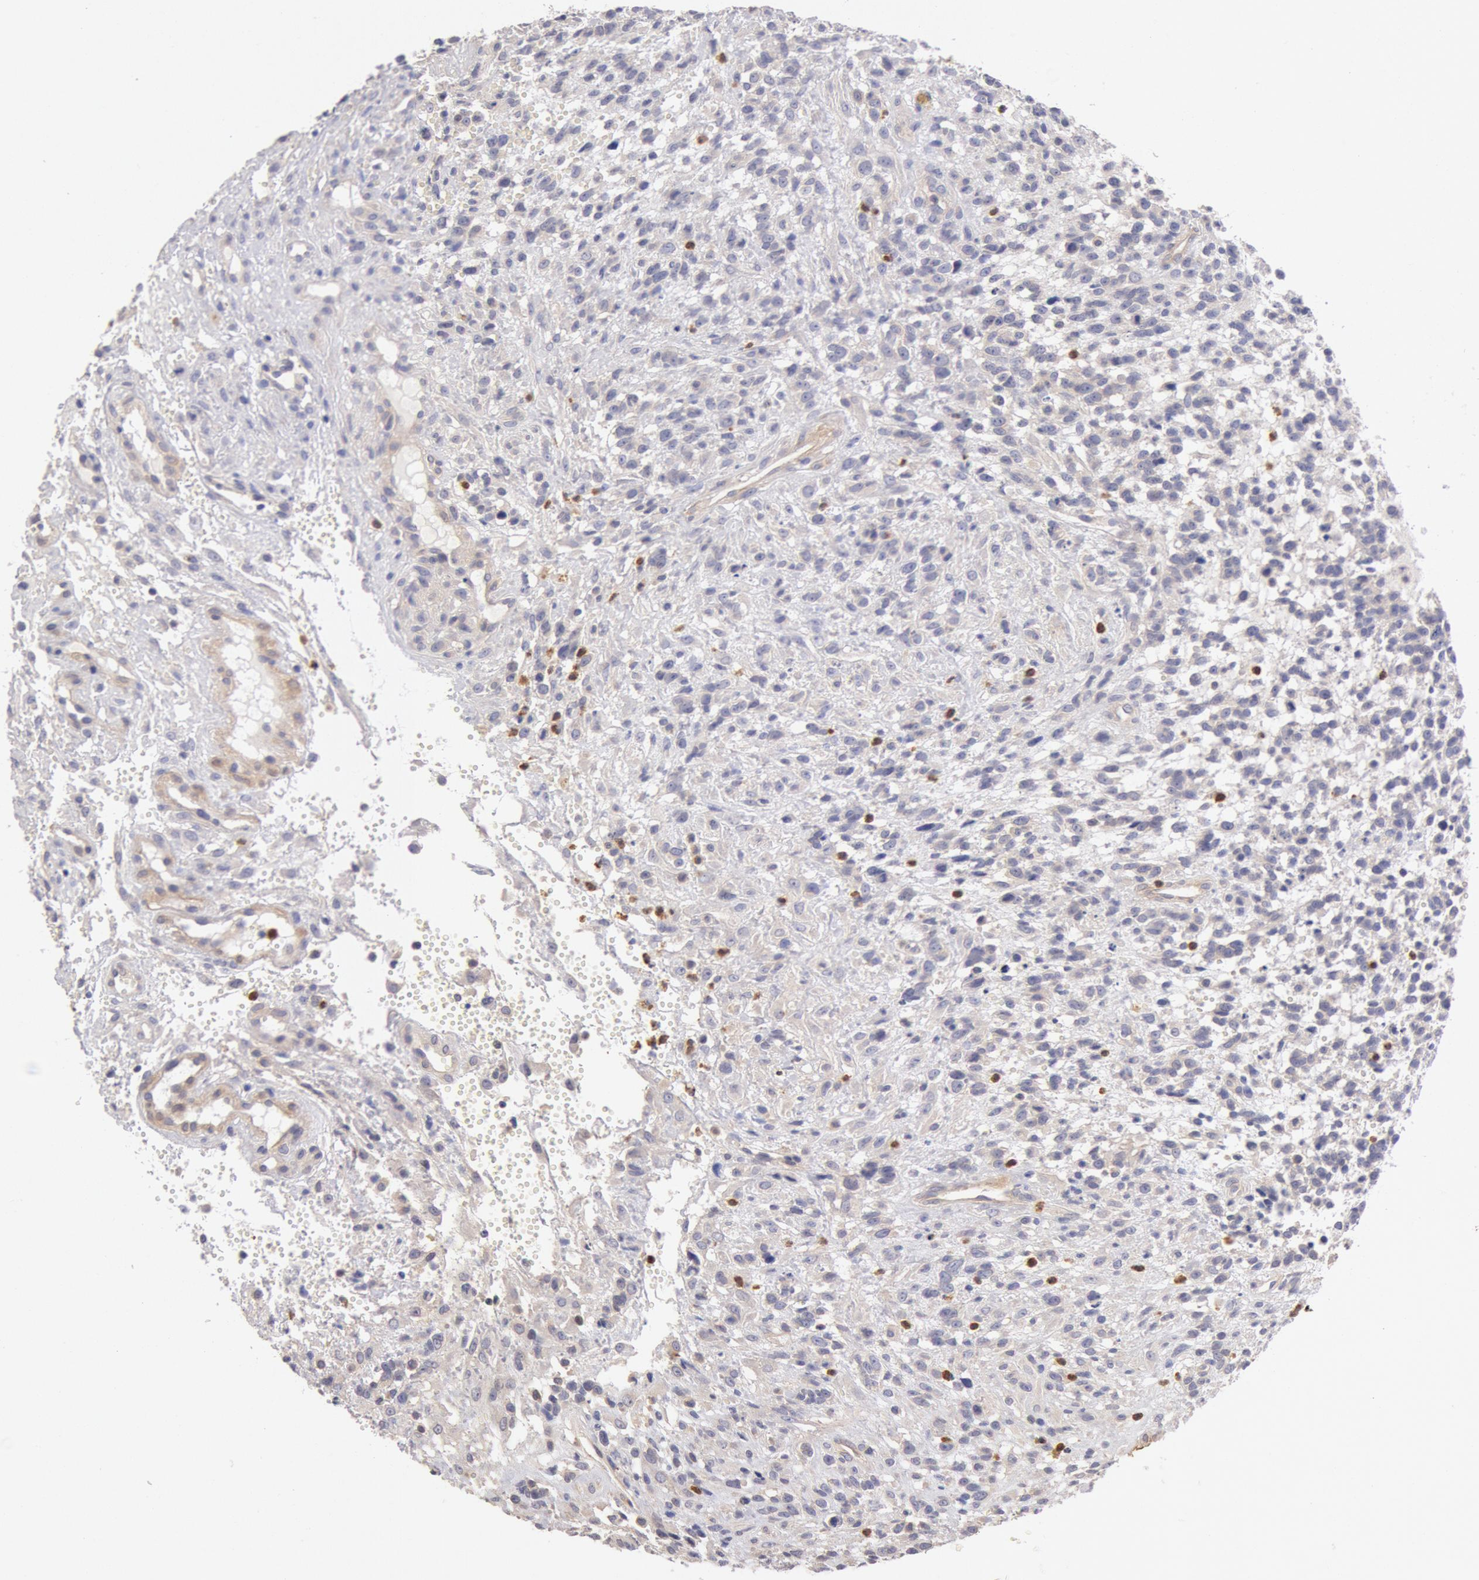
{"staining": {"intensity": "weak", "quantity": "<25%", "location": "cytoplasmic/membranous"}, "tissue": "glioma", "cell_type": "Tumor cells", "image_type": "cancer", "snomed": [{"axis": "morphology", "description": "Glioma, malignant, High grade"}, {"axis": "topography", "description": "Brain"}], "caption": "An image of human malignant high-grade glioma is negative for staining in tumor cells.", "gene": "TMED8", "patient": {"sex": "male", "age": 66}}